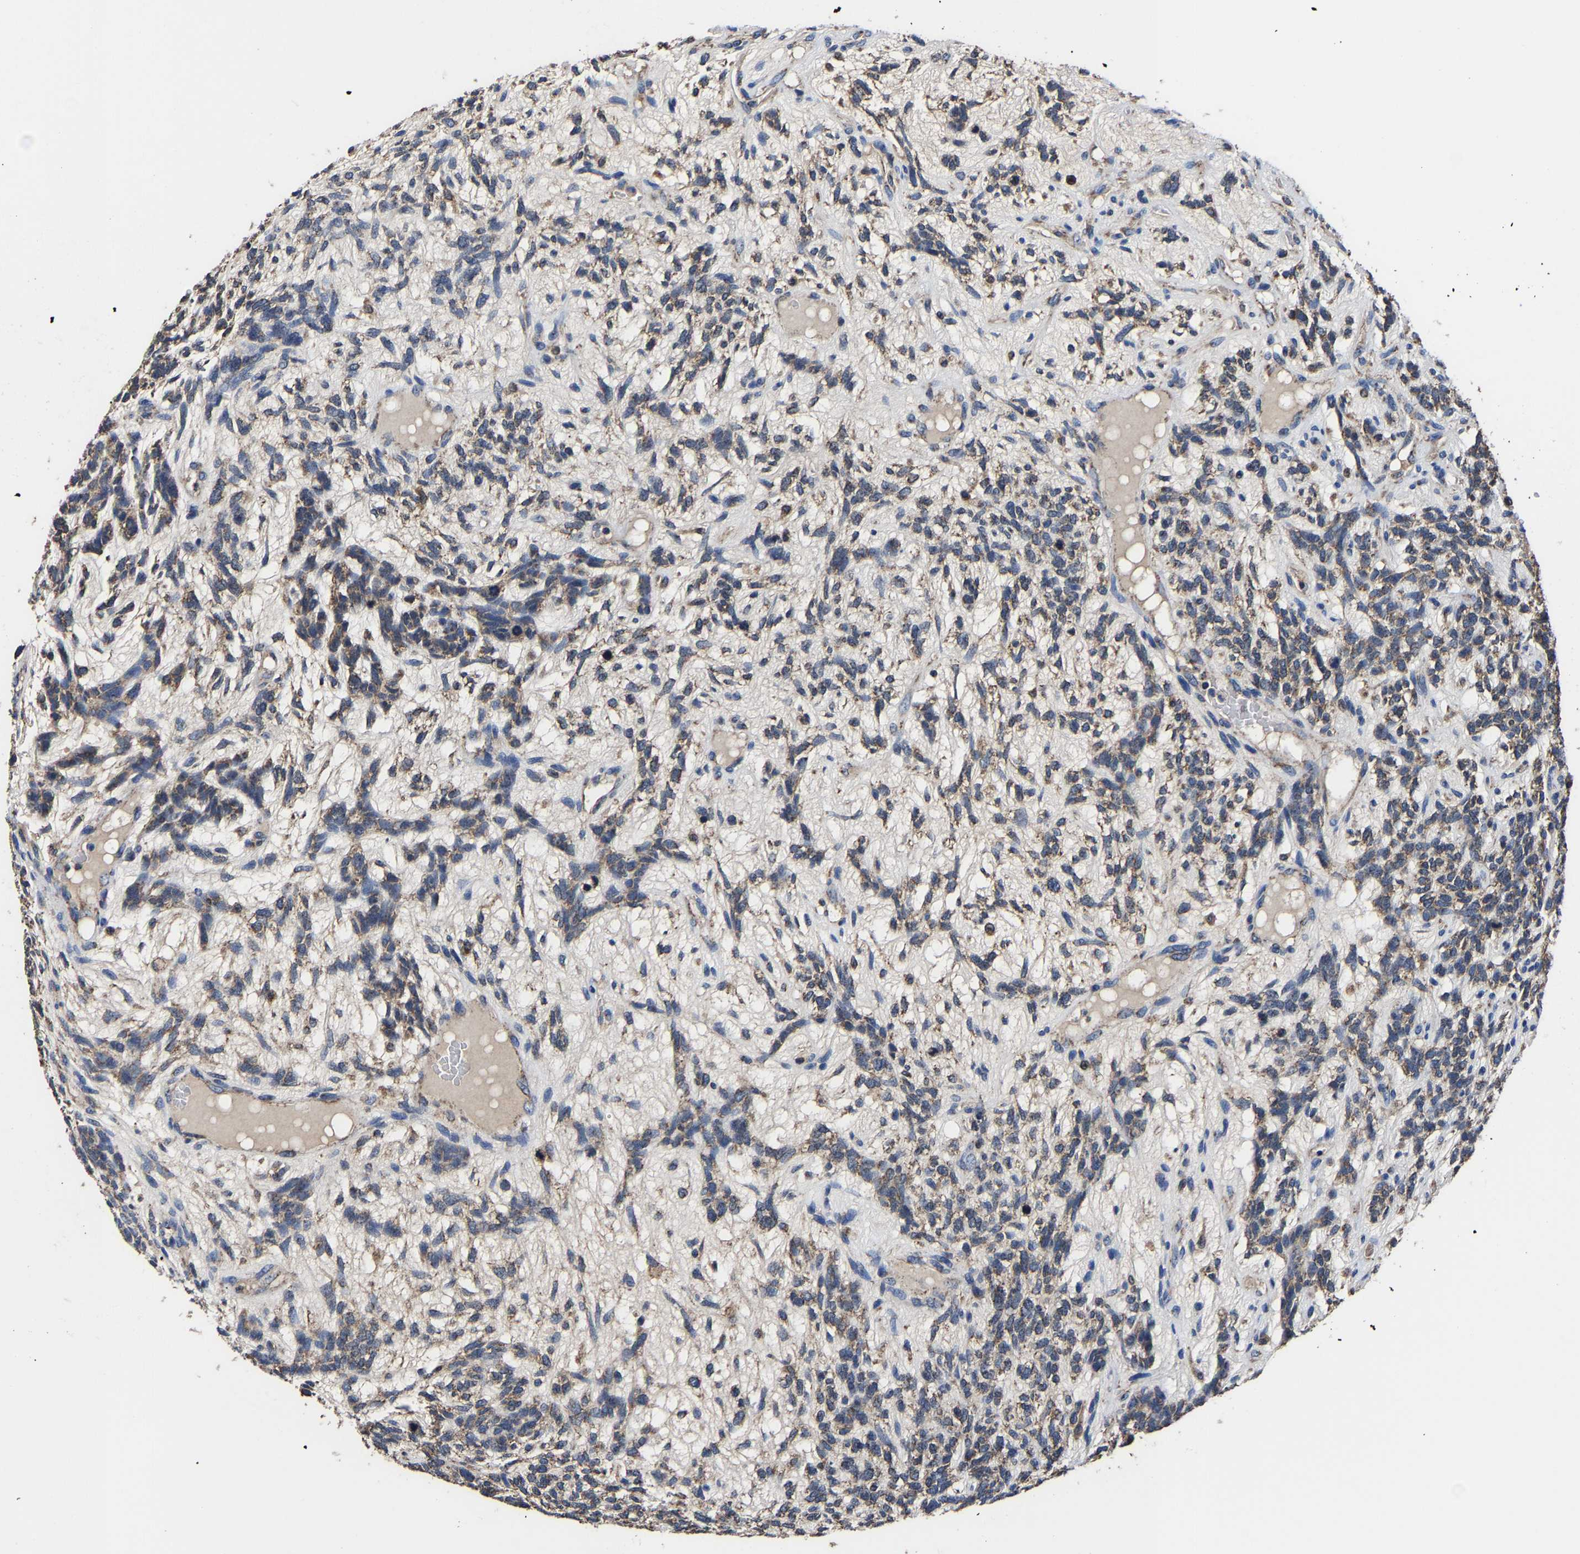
{"staining": {"intensity": "weak", "quantity": ">75%", "location": "cytoplasmic/membranous"}, "tissue": "testis cancer", "cell_type": "Tumor cells", "image_type": "cancer", "snomed": [{"axis": "morphology", "description": "Seminoma, NOS"}, {"axis": "topography", "description": "Testis"}], "caption": "Brown immunohistochemical staining in seminoma (testis) demonstrates weak cytoplasmic/membranous positivity in about >75% of tumor cells.", "gene": "ZCCHC7", "patient": {"sex": "male", "age": 28}}